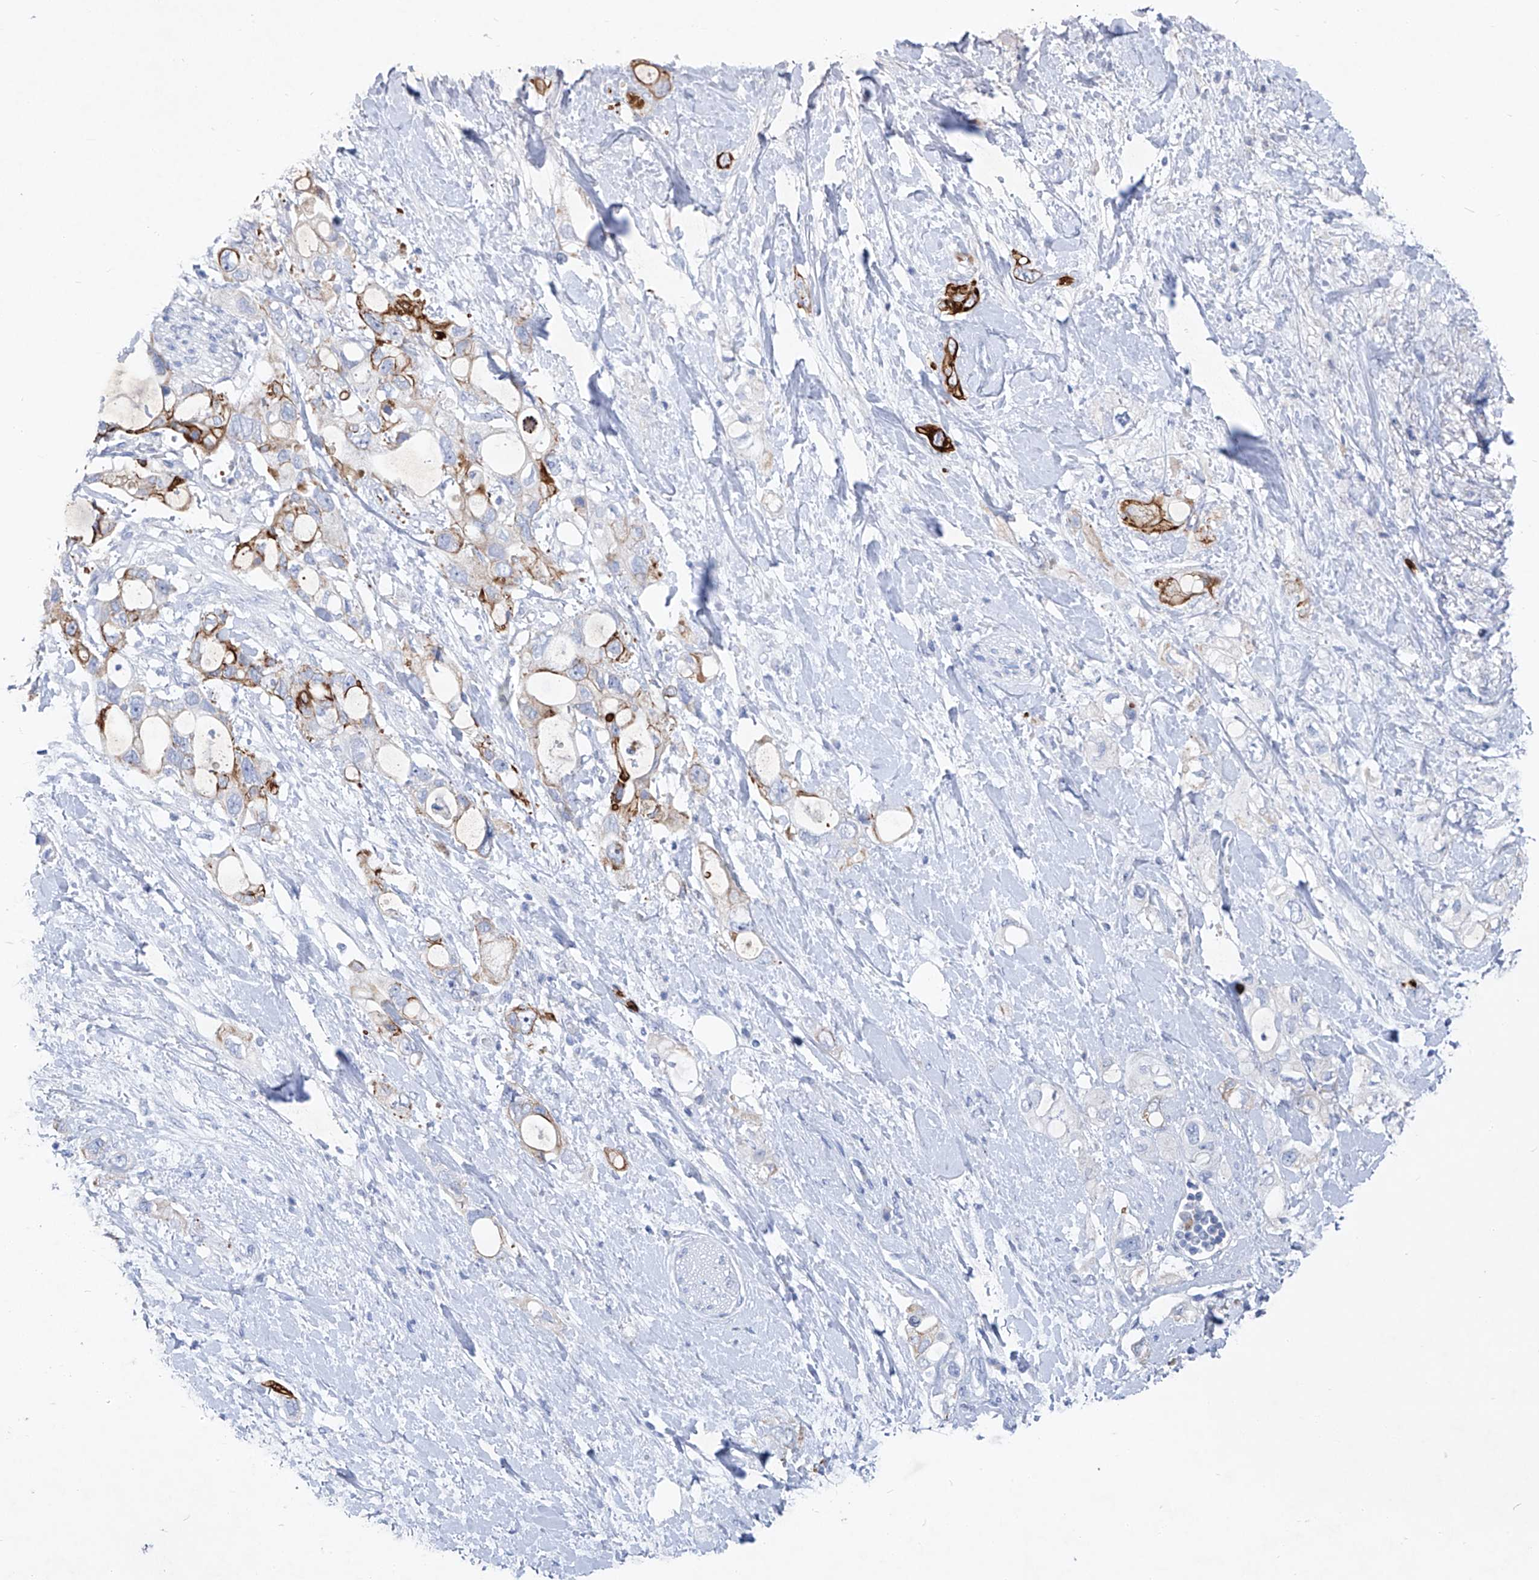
{"staining": {"intensity": "strong", "quantity": "<25%", "location": "cytoplasmic/membranous"}, "tissue": "pancreatic cancer", "cell_type": "Tumor cells", "image_type": "cancer", "snomed": [{"axis": "morphology", "description": "Adenocarcinoma, NOS"}, {"axis": "topography", "description": "Pancreas"}], "caption": "A micrograph of pancreatic cancer stained for a protein shows strong cytoplasmic/membranous brown staining in tumor cells. (DAB (3,3'-diaminobenzidine) IHC, brown staining for protein, blue staining for nuclei).", "gene": "FRS3", "patient": {"sex": "female", "age": 56}}